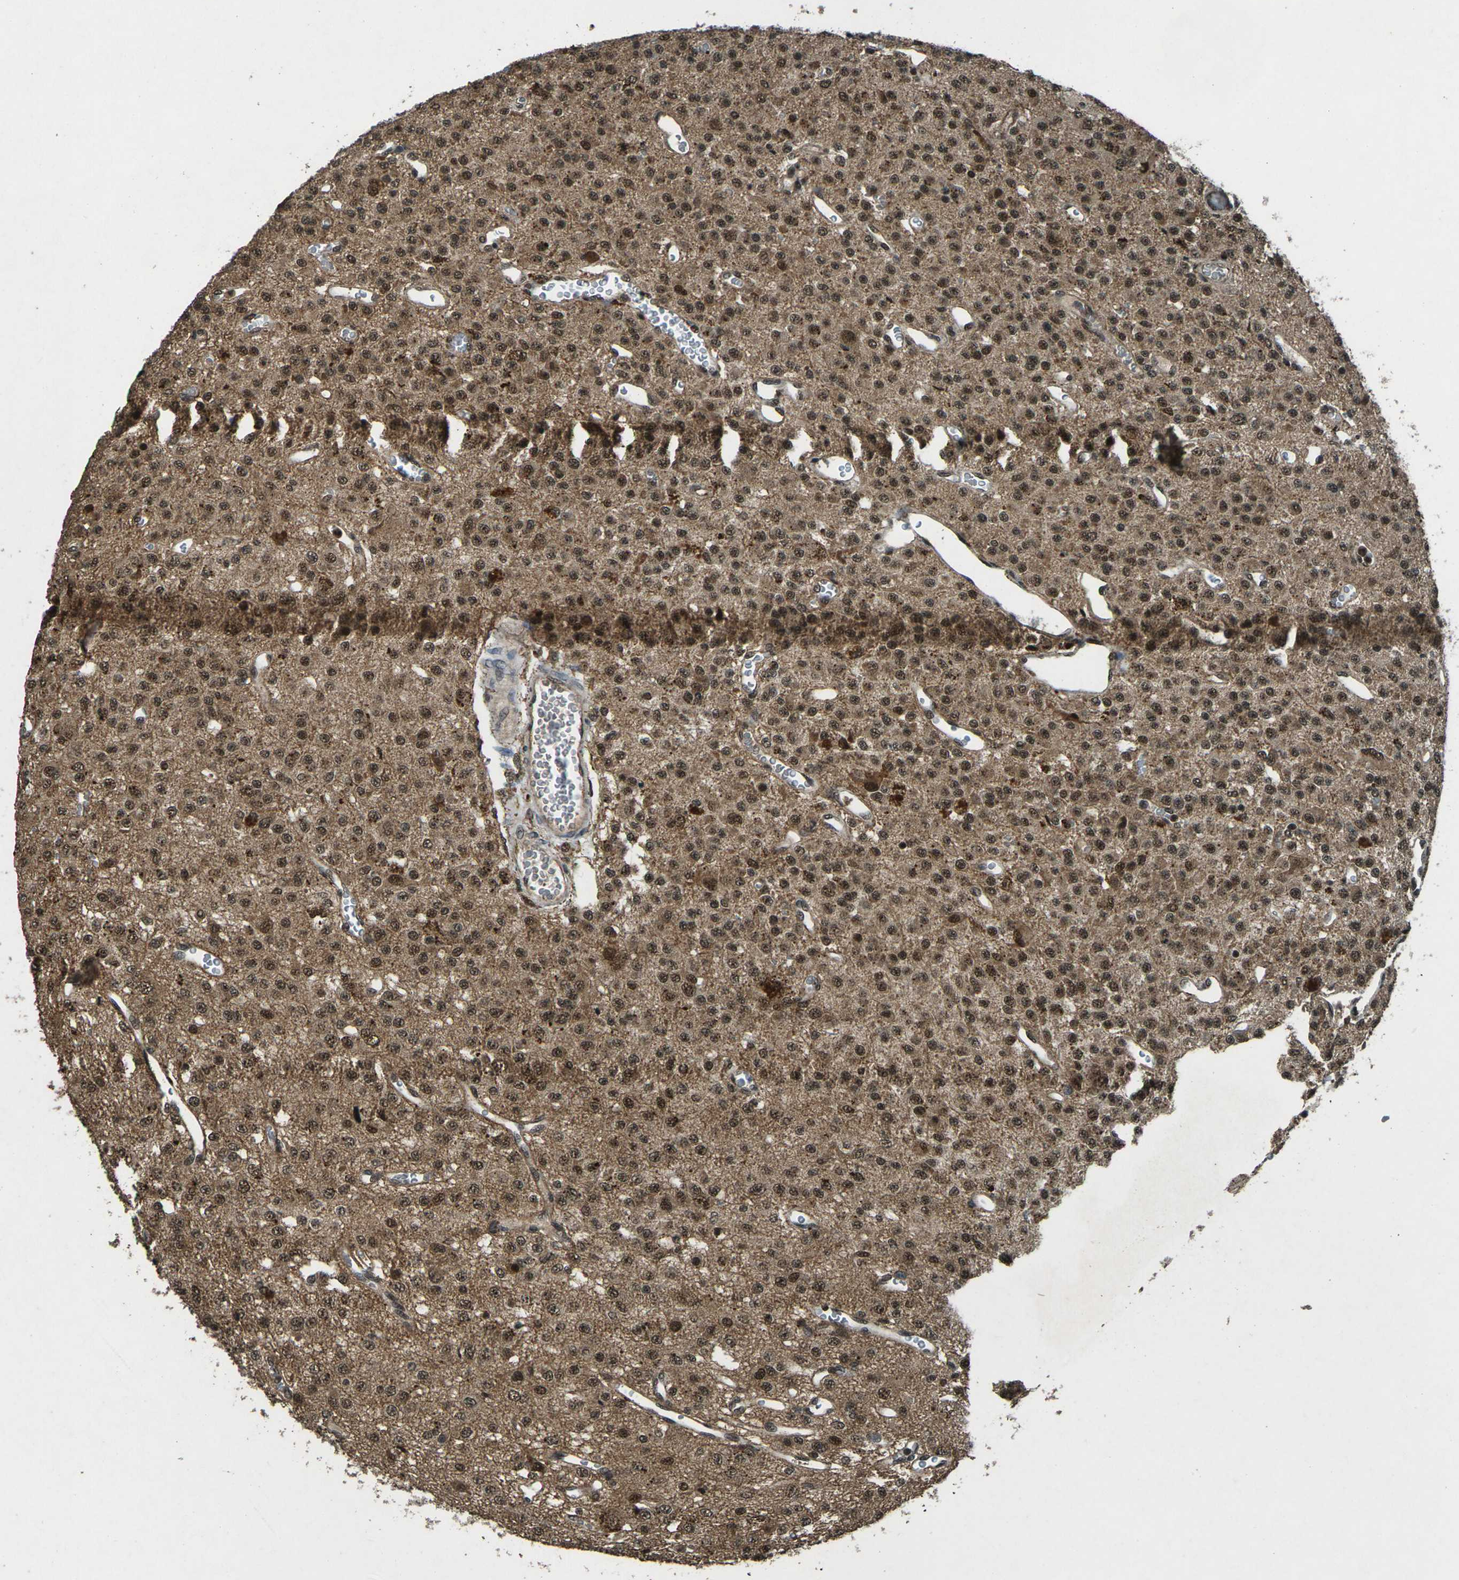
{"staining": {"intensity": "moderate", "quantity": ">75%", "location": "nuclear"}, "tissue": "glioma", "cell_type": "Tumor cells", "image_type": "cancer", "snomed": [{"axis": "morphology", "description": "Glioma, malignant, Low grade"}, {"axis": "topography", "description": "Brain"}], "caption": "Malignant glioma (low-grade) stained with a brown dye shows moderate nuclear positive staining in about >75% of tumor cells.", "gene": "NR4A2", "patient": {"sex": "male", "age": 38}}